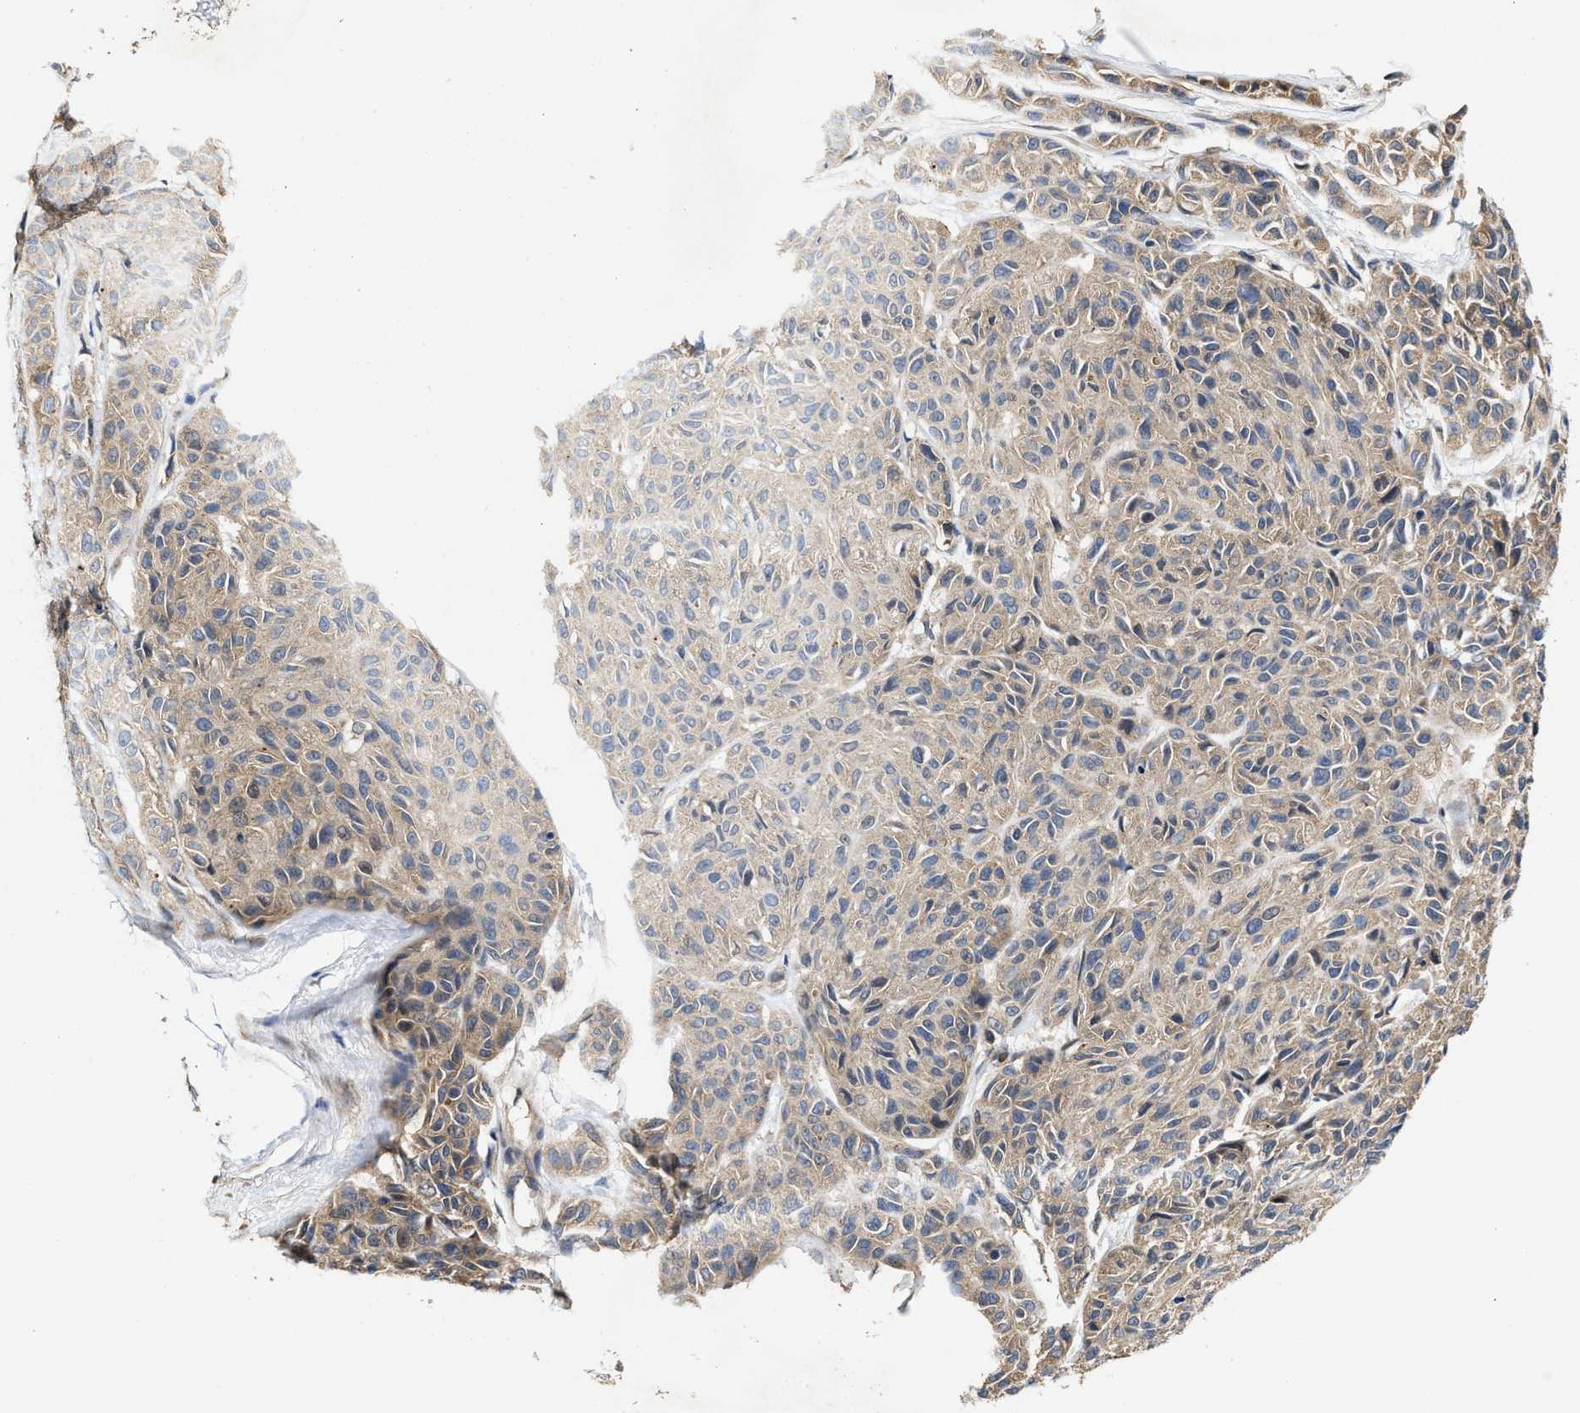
{"staining": {"intensity": "weak", "quantity": "25%-75%", "location": "cytoplasmic/membranous"}, "tissue": "melanoma", "cell_type": "Tumor cells", "image_type": "cancer", "snomed": [{"axis": "morphology", "description": "Malignant melanoma, NOS"}, {"axis": "topography", "description": "Skin"}], "caption": "Melanoma stained for a protein displays weak cytoplasmic/membranous positivity in tumor cells. (Brightfield microscopy of DAB IHC at high magnification).", "gene": "TRAF6", "patient": {"sex": "male", "age": 62}}